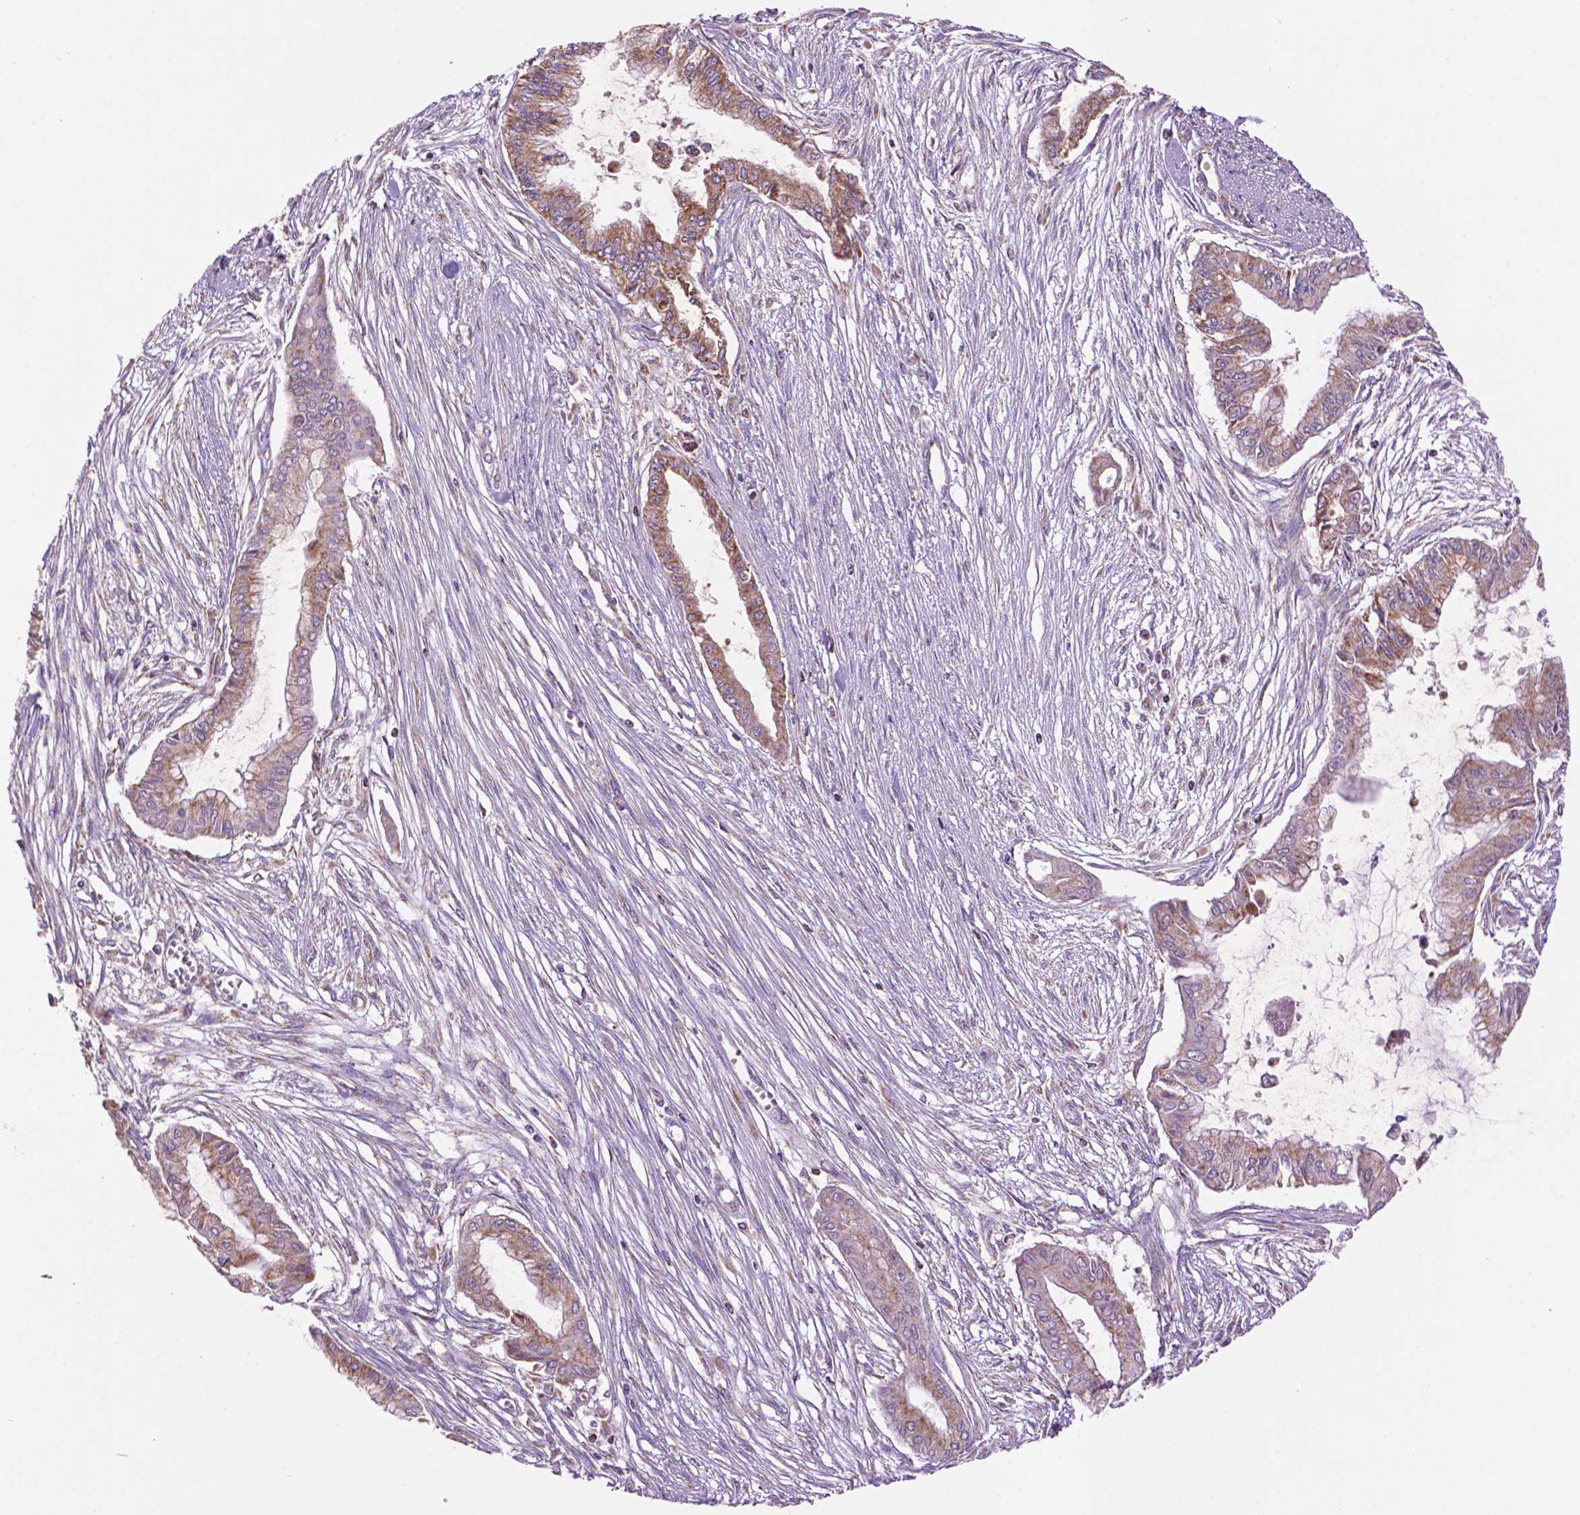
{"staining": {"intensity": "moderate", "quantity": ">75%", "location": "cytoplasmic/membranous"}, "tissue": "pancreatic cancer", "cell_type": "Tumor cells", "image_type": "cancer", "snomed": [{"axis": "morphology", "description": "Adenocarcinoma, NOS"}, {"axis": "topography", "description": "Pancreas"}], "caption": "Protein analysis of pancreatic cancer tissue demonstrates moderate cytoplasmic/membranous positivity in approximately >75% of tumor cells.", "gene": "PYCR3", "patient": {"sex": "female", "age": 68}}